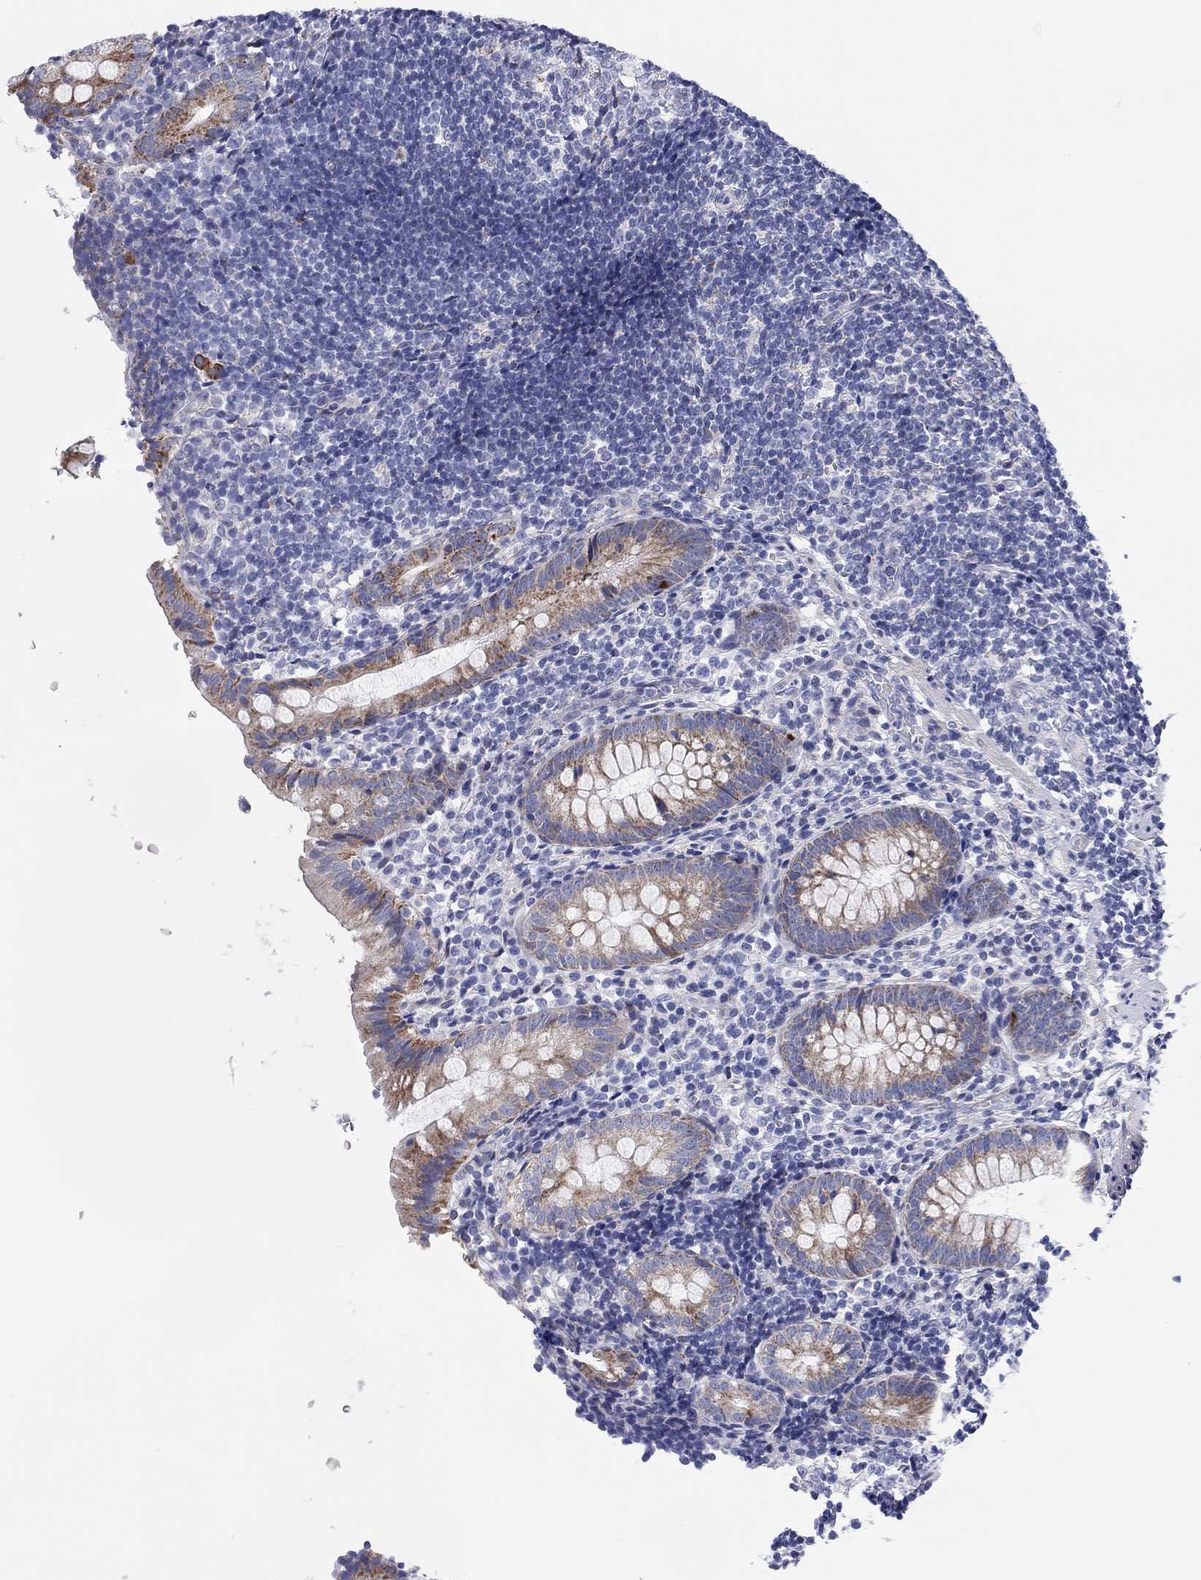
{"staining": {"intensity": "moderate", "quantity": "25%-75%", "location": "cytoplasmic/membranous"}, "tissue": "appendix", "cell_type": "Glandular cells", "image_type": "normal", "snomed": [{"axis": "morphology", "description": "Normal tissue, NOS"}, {"axis": "topography", "description": "Appendix"}], "caption": "A brown stain highlights moderate cytoplasmic/membranous staining of a protein in glandular cells of benign appendix. (DAB IHC with brightfield microscopy, high magnification).", "gene": "CHI3L2", "patient": {"sex": "female", "age": 40}}